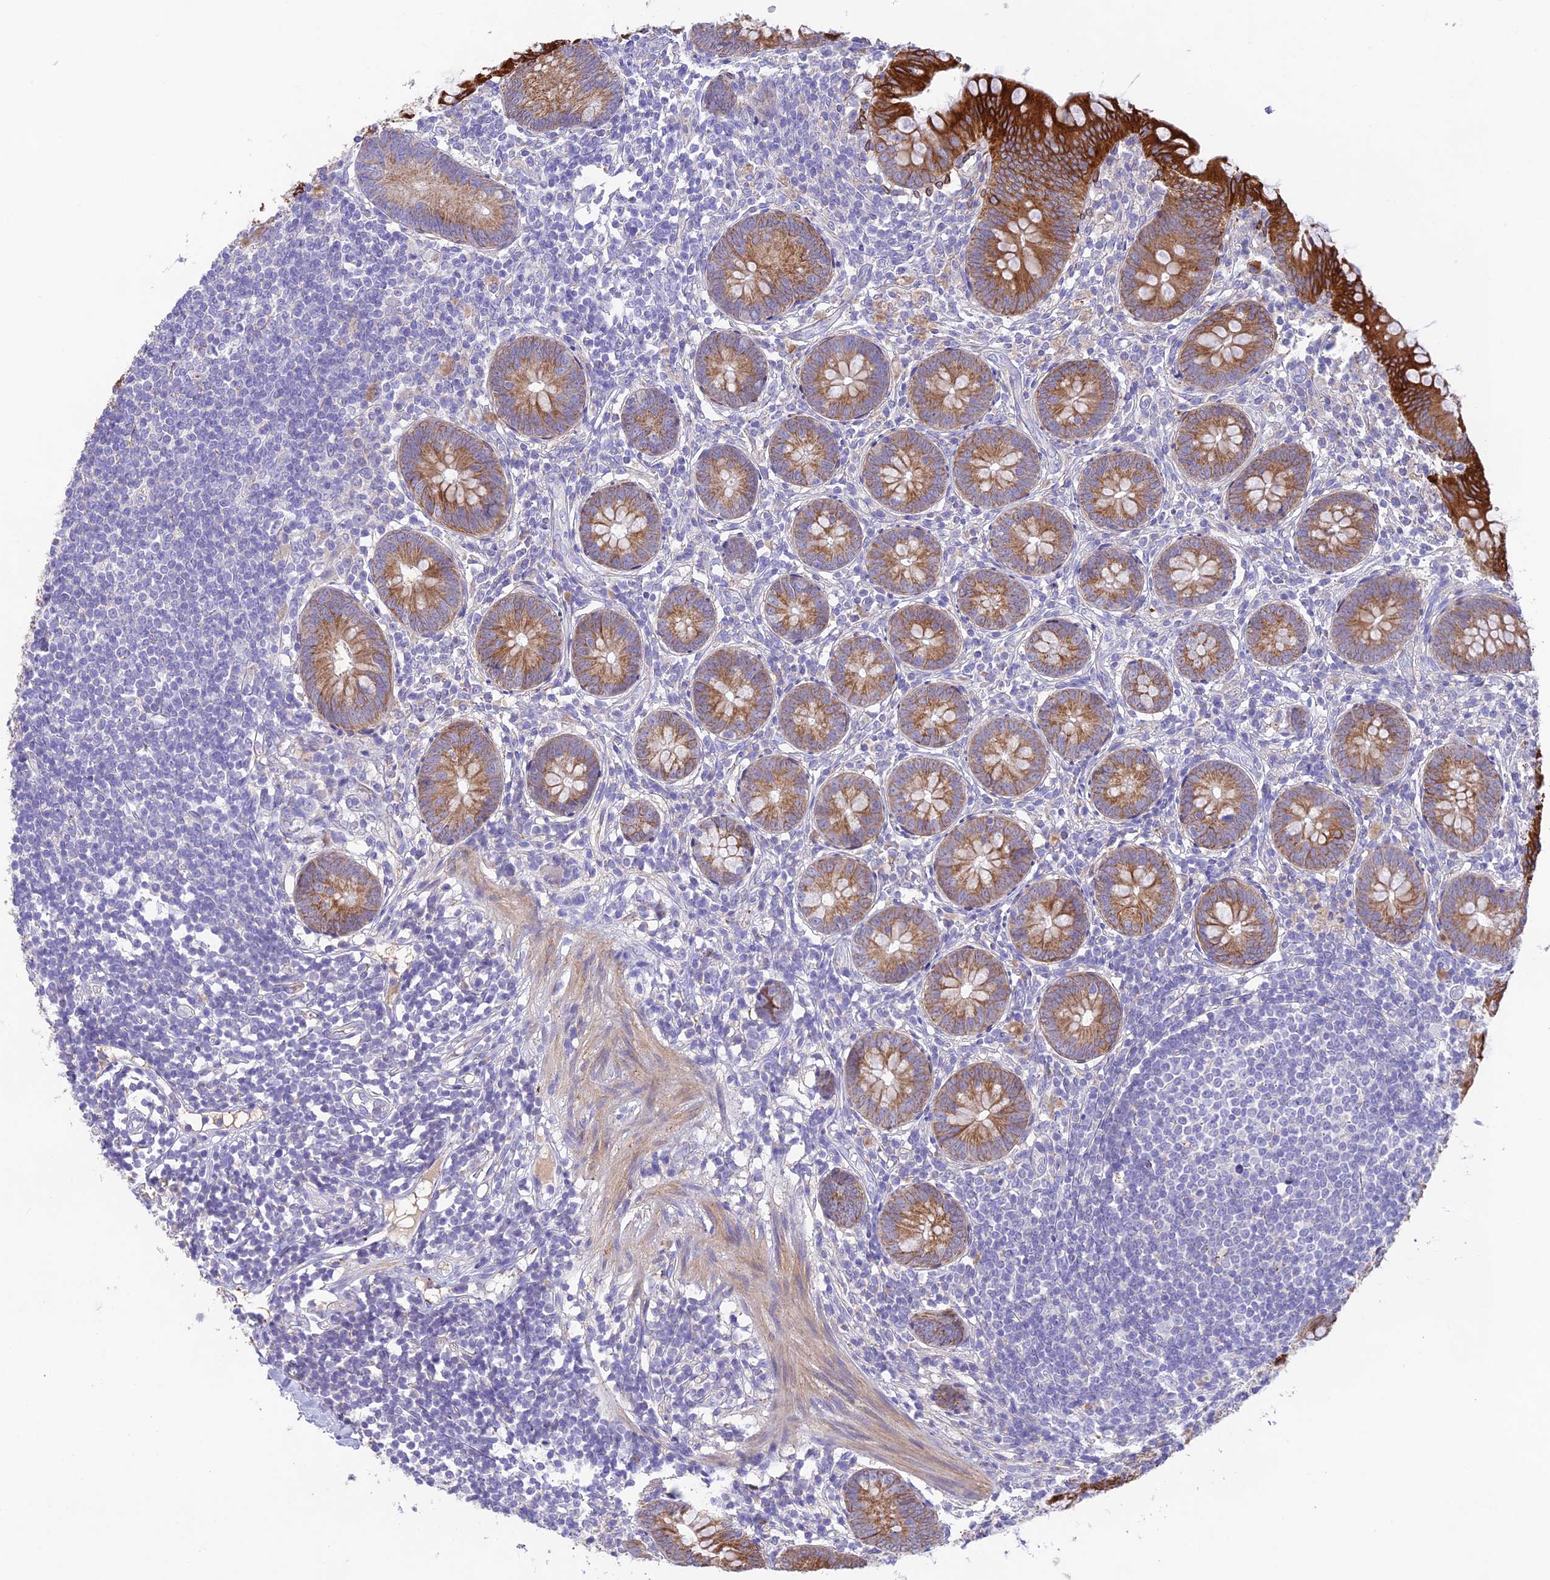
{"staining": {"intensity": "strong", "quantity": "25%-75%", "location": "cytoplasmic/membranous"}, "tissue": "appendix", "cell_type": "Glandular cells", "image_type": "normal", "snomed": [{"axis": "morphology", "description": "Normal tissue, NOS"}, {"axis": "topography", "description": "Appendix"}], "caption": "Protein expression analysis of unremarkable appendix shows strong cytoplasmic/membranous expression in about 25%-75% of glandular cells.", "gene": "HSD17B2", "patient": {"sex": "female", "age": 62}}